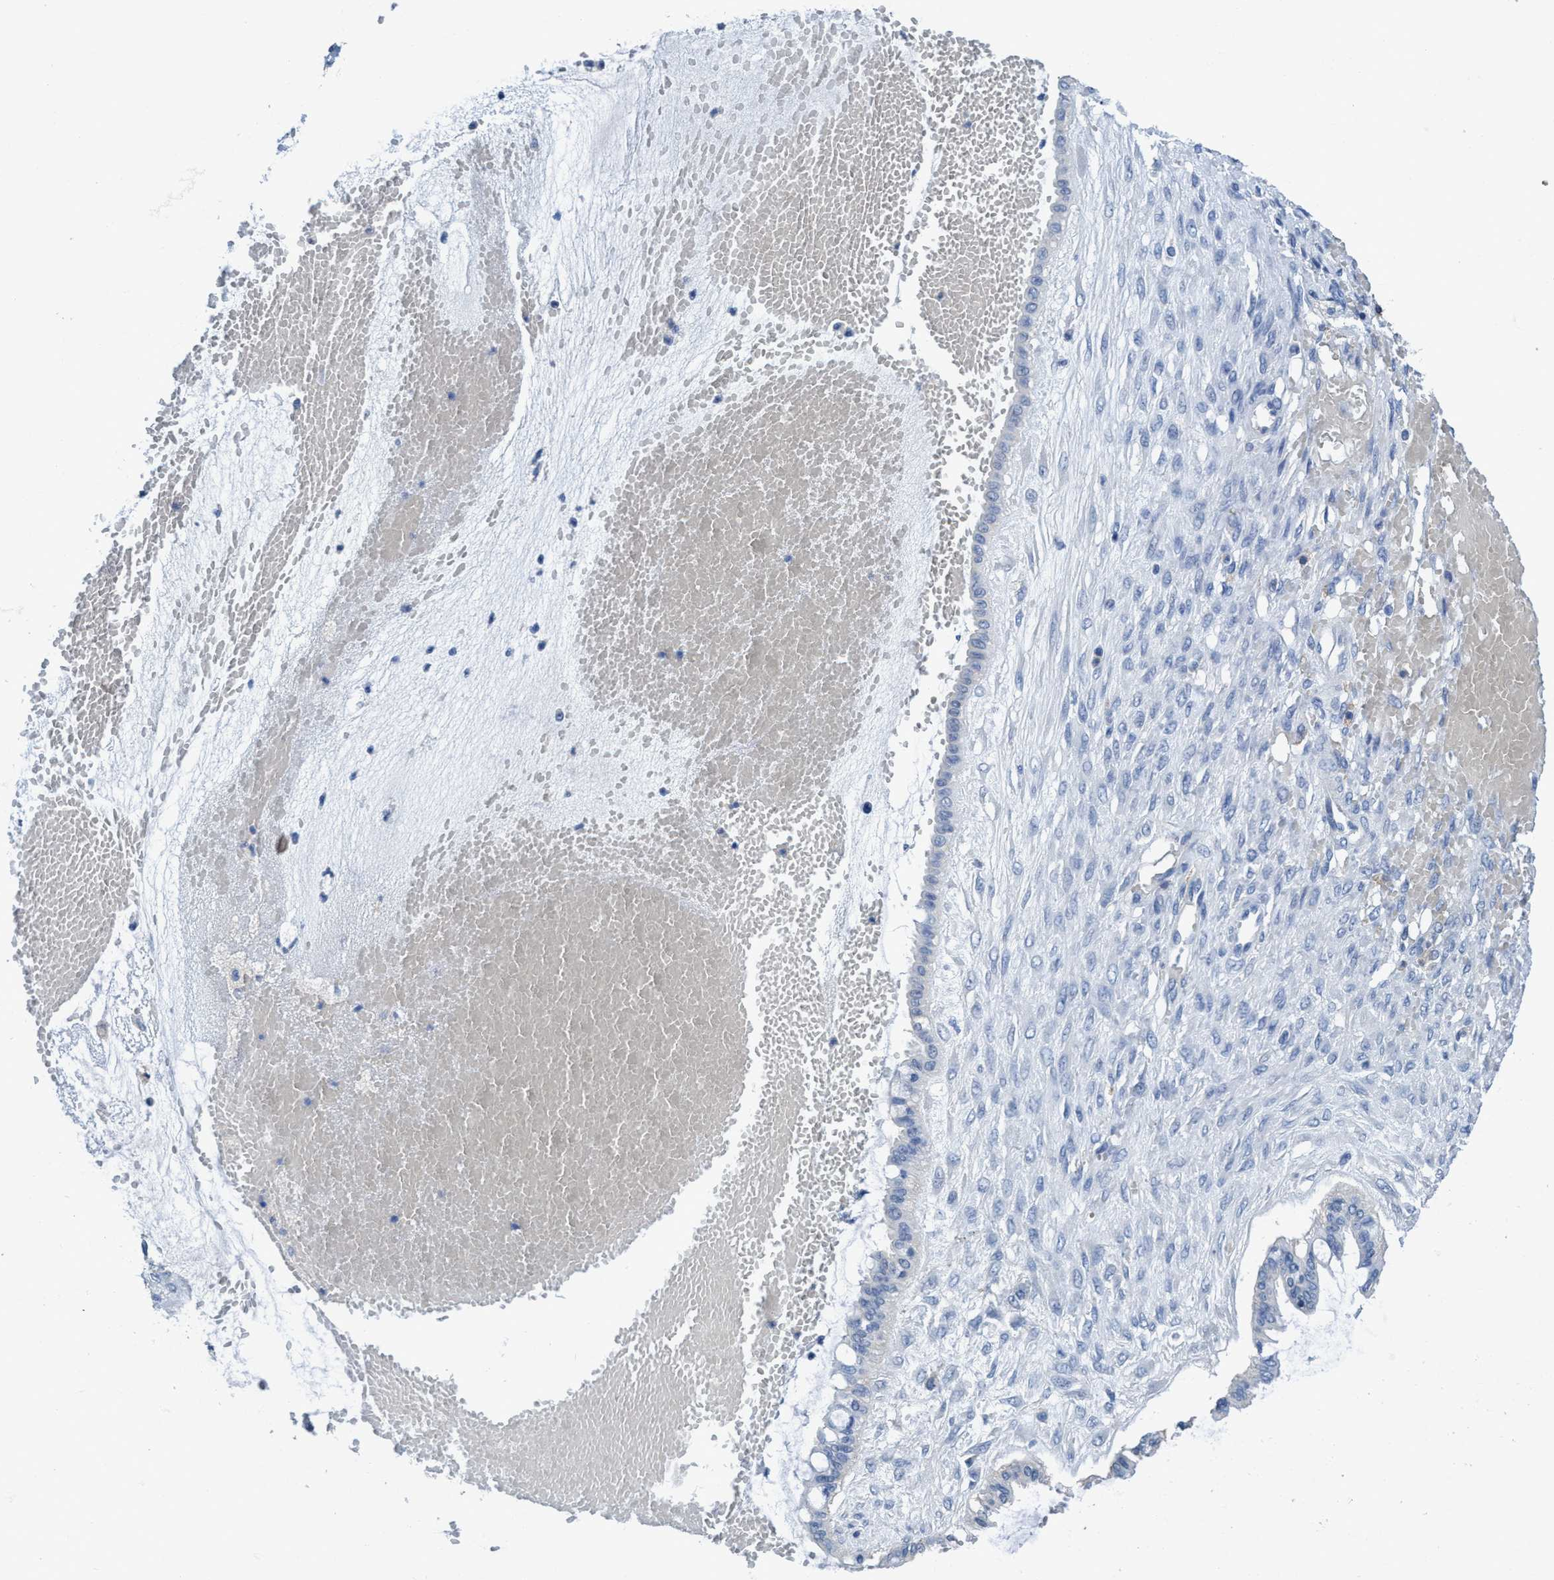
{"staining": {"intensity": "negative", "quantity": "none", "location": "none"}, "tissue": "ovarian cancer", "cell_type": "Tumor cells", "image_type": "cancer", "snomed": [{"axis": "morphology", "description": "Cystadenocarcinoma, mucinous, NOS"}, {"axis": "topography", "description": "Ovary"}], "caption": "Tumor cells show no significant protein positivity in ovarian mucinous cystadenocarcinoma. (DAB (3,3'-diaminobenzidine) immunohistochemistry with hematoxylin counter stain).", "gene": "DNAI1", "patient": {"sex": "female", "age": 73}}